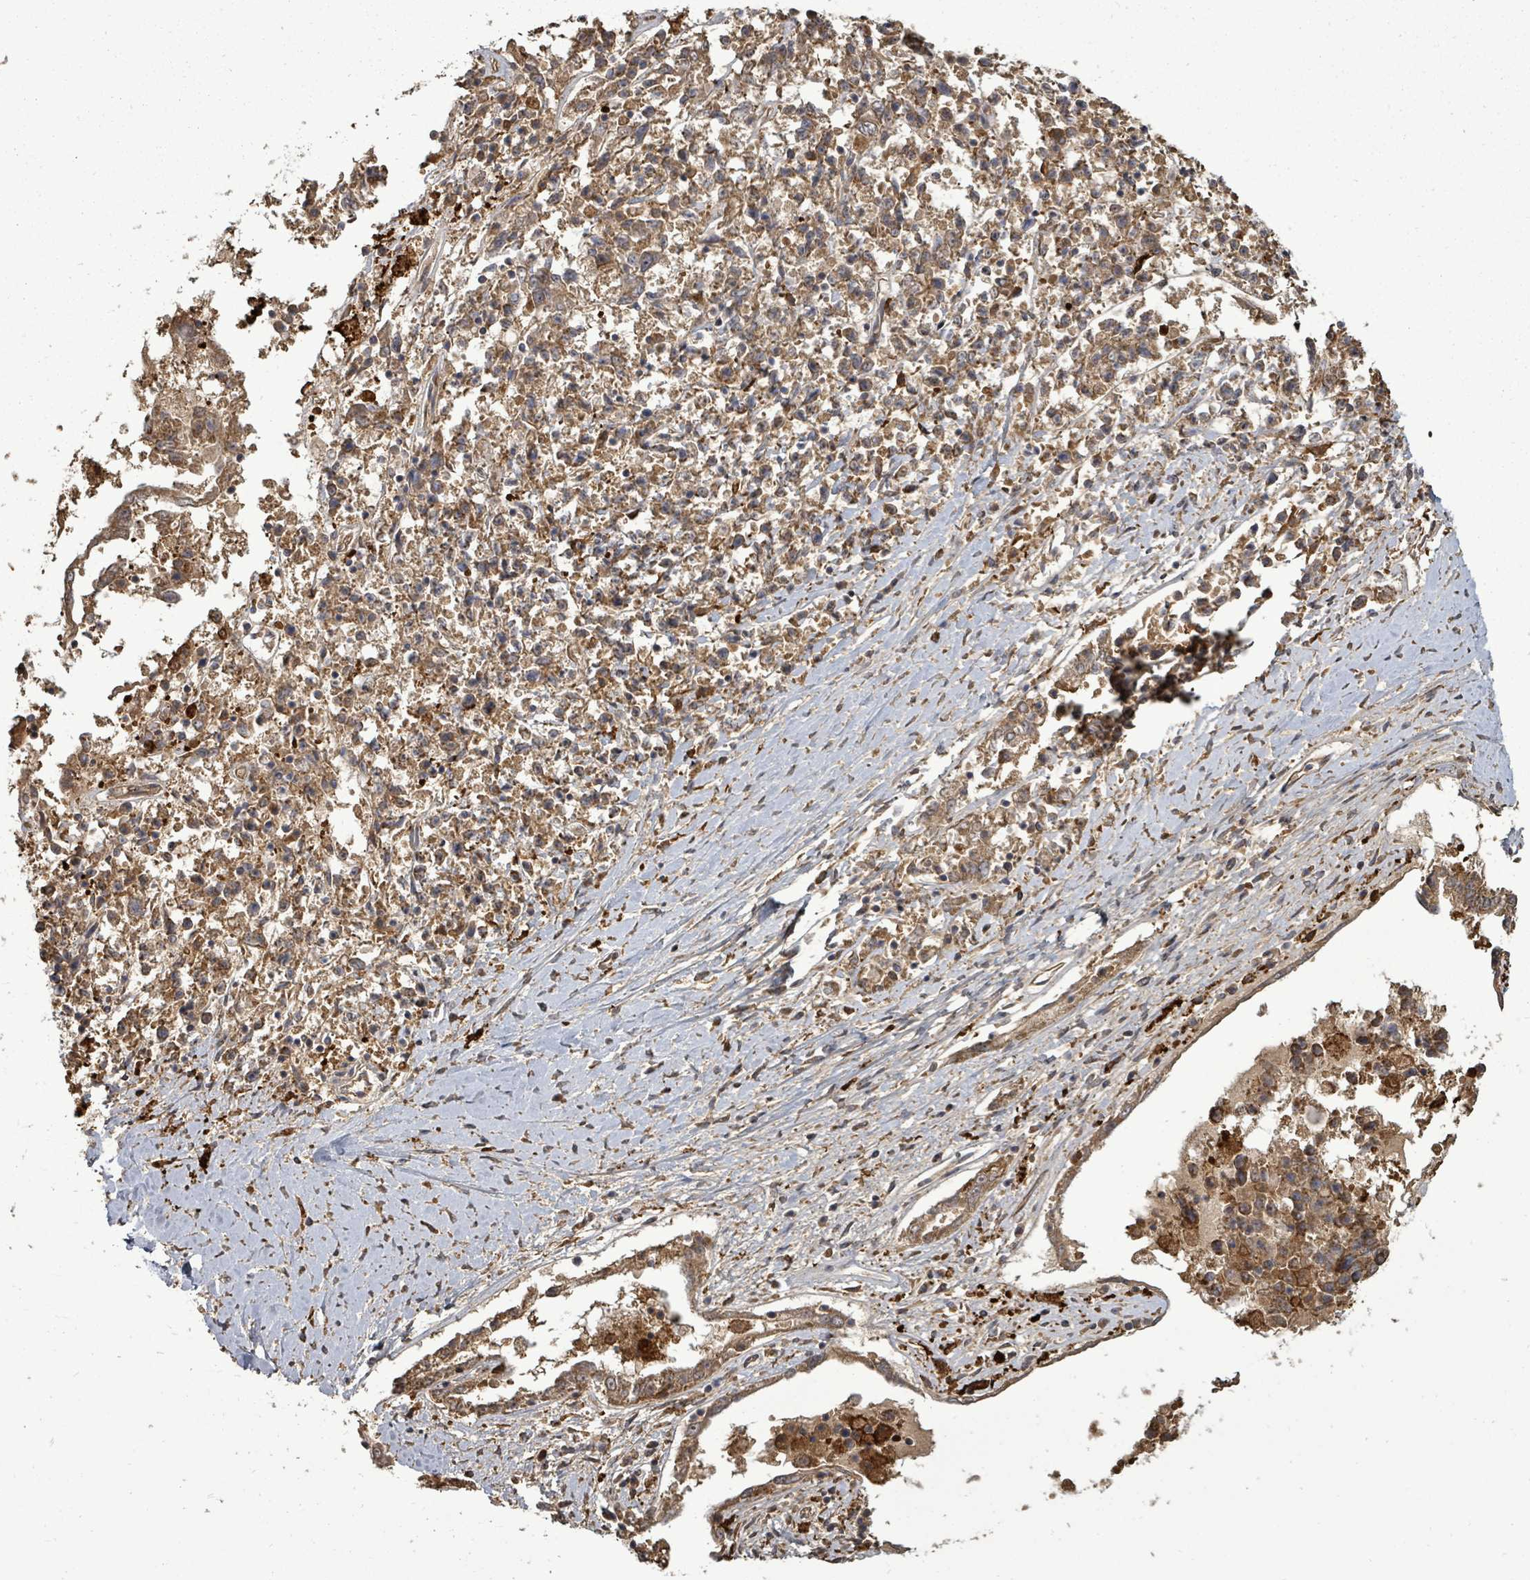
{"staining": {"intensity": "moderate", "quantity": ">75%", "location": "cytoplasmic/membranous"}, "tissue": "ovarian cancer", "cell_type": "Tumor cells", "image_type": "cancer", "snomed": [{"axis": "morphology", "description": "Carcinoma, endometroid"}, {"axis": "topography", "description": "Ovary"}], "caption": "Endometroid carcinoma (ovarian) was stained to show a protein in brown. There is medium levels of moderate cytoplasmic/membranous positivity in approximately >75% of tumor cells. (DAB IHC, brown staining for protein, blue staining for nuclei).", "gene": "EIF3C", "patient": {"sex": "female", "age": 62}}